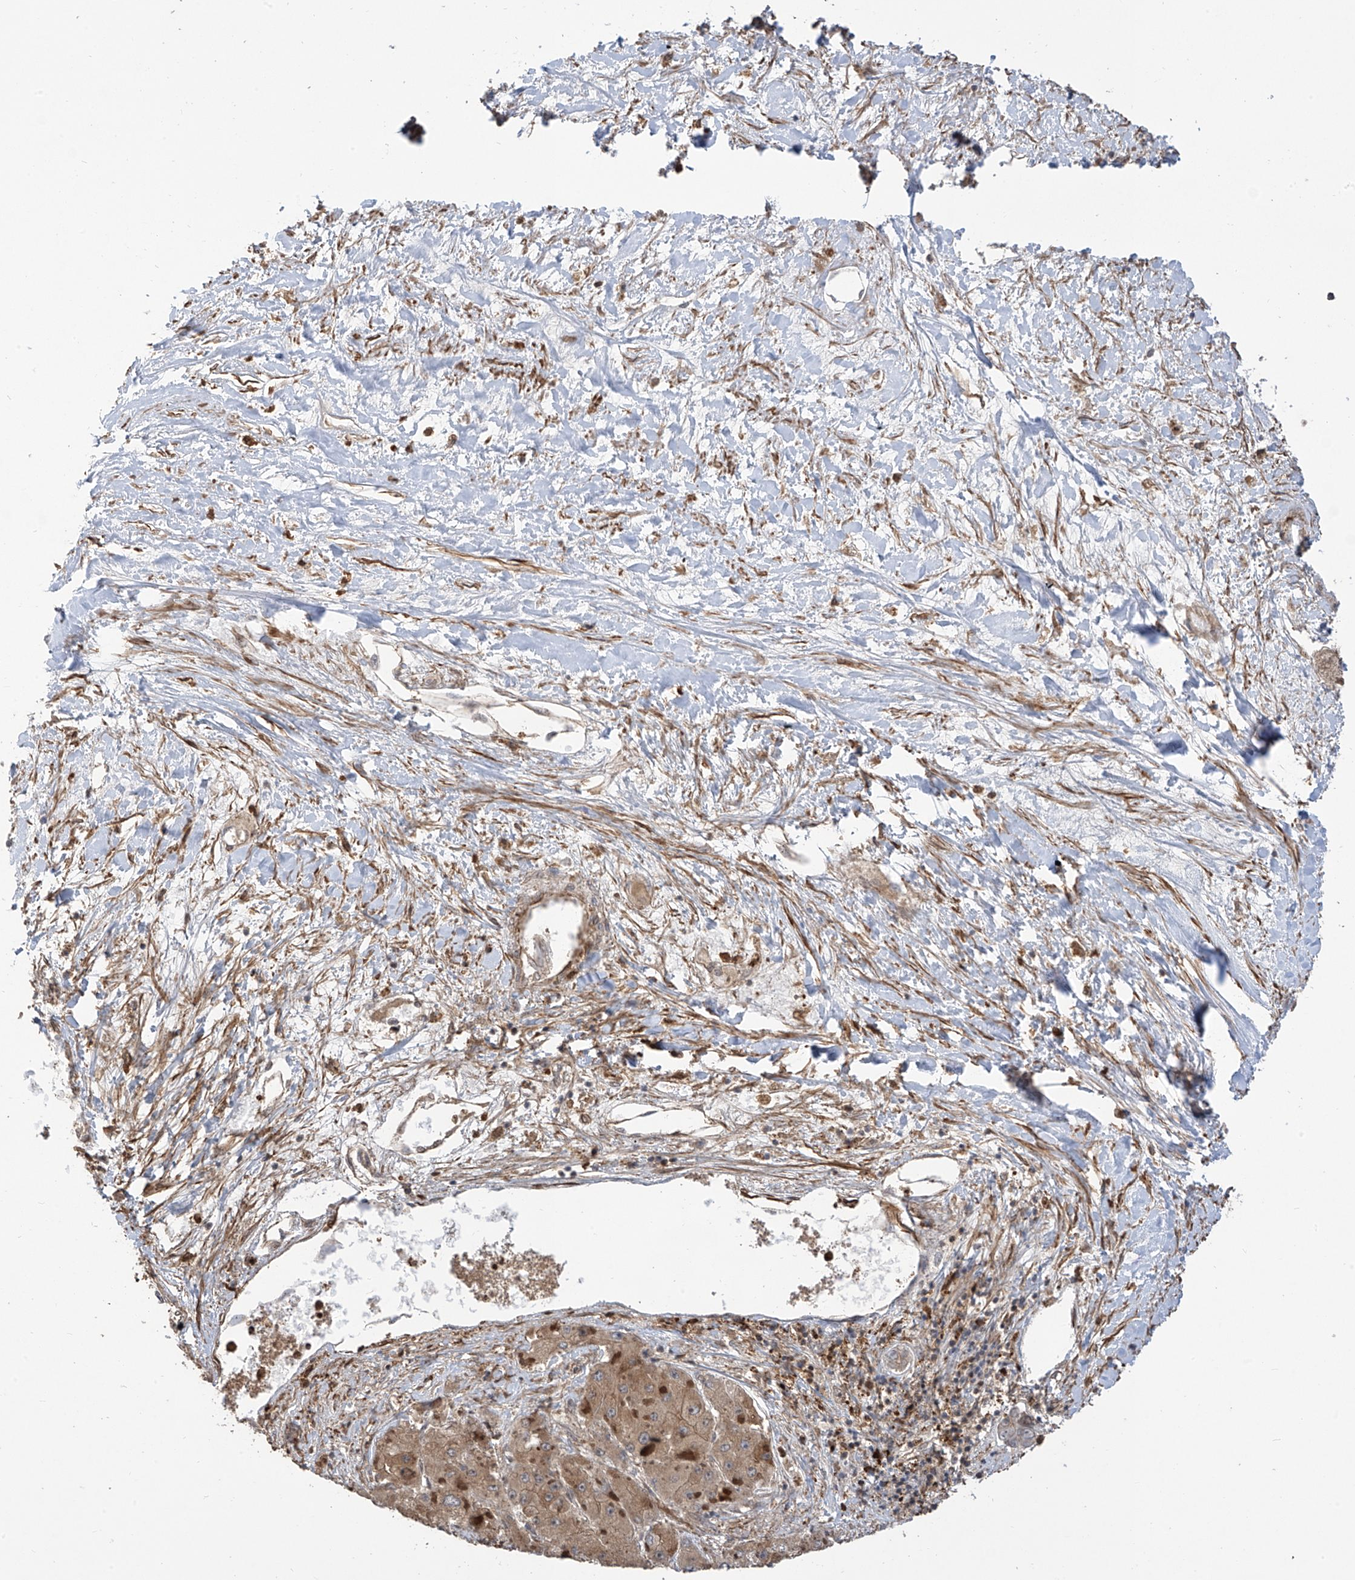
{"staining": {"intensity": "weak", "quantity": ">75%", "location": "cytoplasmic/membranous"}, "tissue": "liver cancer", "cell_type": "Tumor cells", "image_type": "cancer", "snomed": [{"axis": "morphology", "description": "Carcinoma, Hepatocellular, NOS"}, {"axis": "topography", "description": "Liver"}], "caption": "Protein analysis of liver cancer (hepatocellular carcinoma) tissue displays weak cytoplasmic/membranous positivity in about >75% of tumor cells. (DAB (3,3'-diaminobenzidine) = brown stain, brightfield microscopy at high magnification).", "gene": "ATAD2B", "patient": {"sex": "female", "age": 73}}